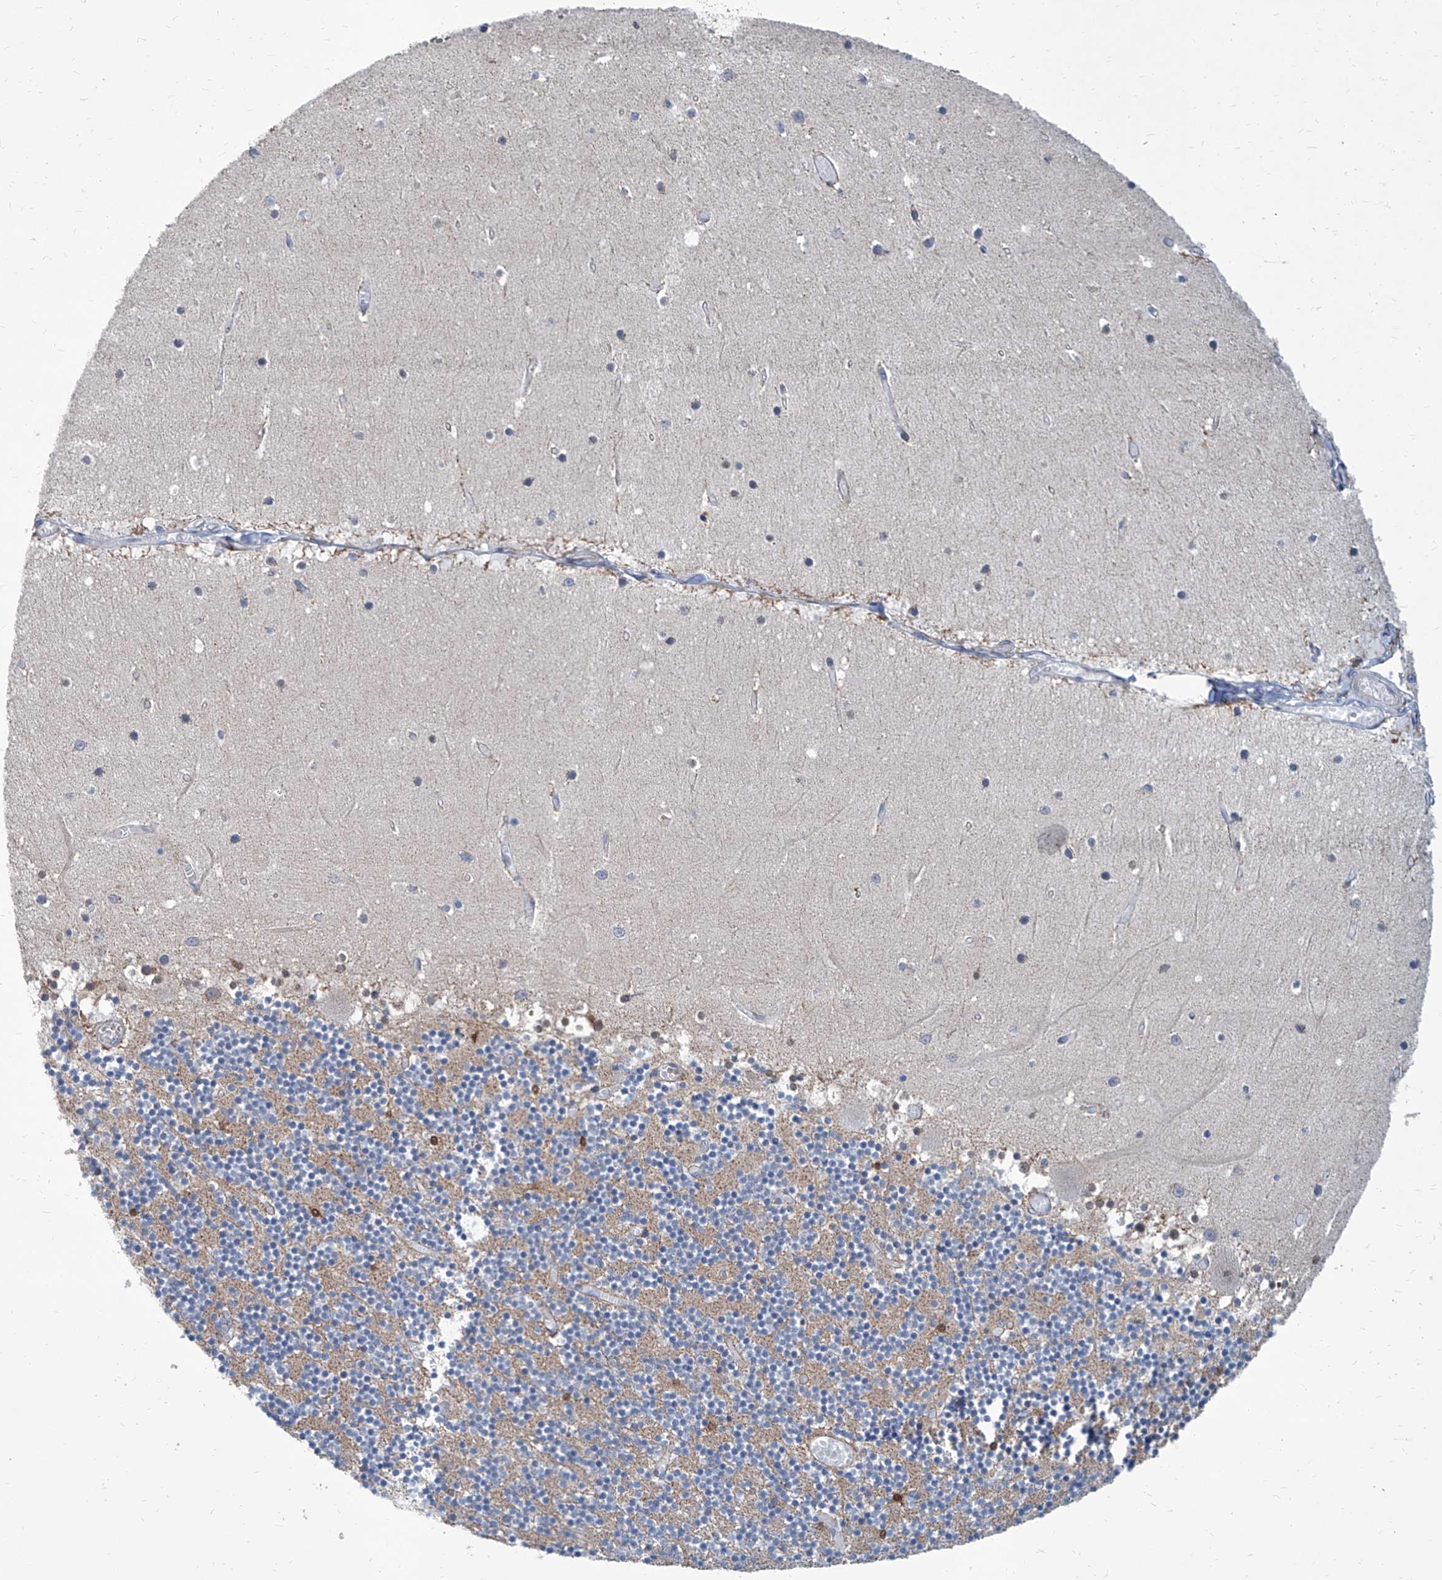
{"staining": {"intensity": "moderate", "quantity": "<25%", "location": "cytoplasmic/membranous"}, "tissue": "cerebellum", "cell_type": "Cells in granular layer", "image_type": "normal", "snomed": [{"axis": "morphology", "description": "Normal tissue, NOS"}, {"axis": "topography", "description": "Cerebellum"}], "caption": "A histopathology image of cerebellum stained for a protein shows moderate cytoplasmic/membranous brown staining in cells in granular layer.", "gene": "USP48", "patient": {"sex": "female", "age": 28}}